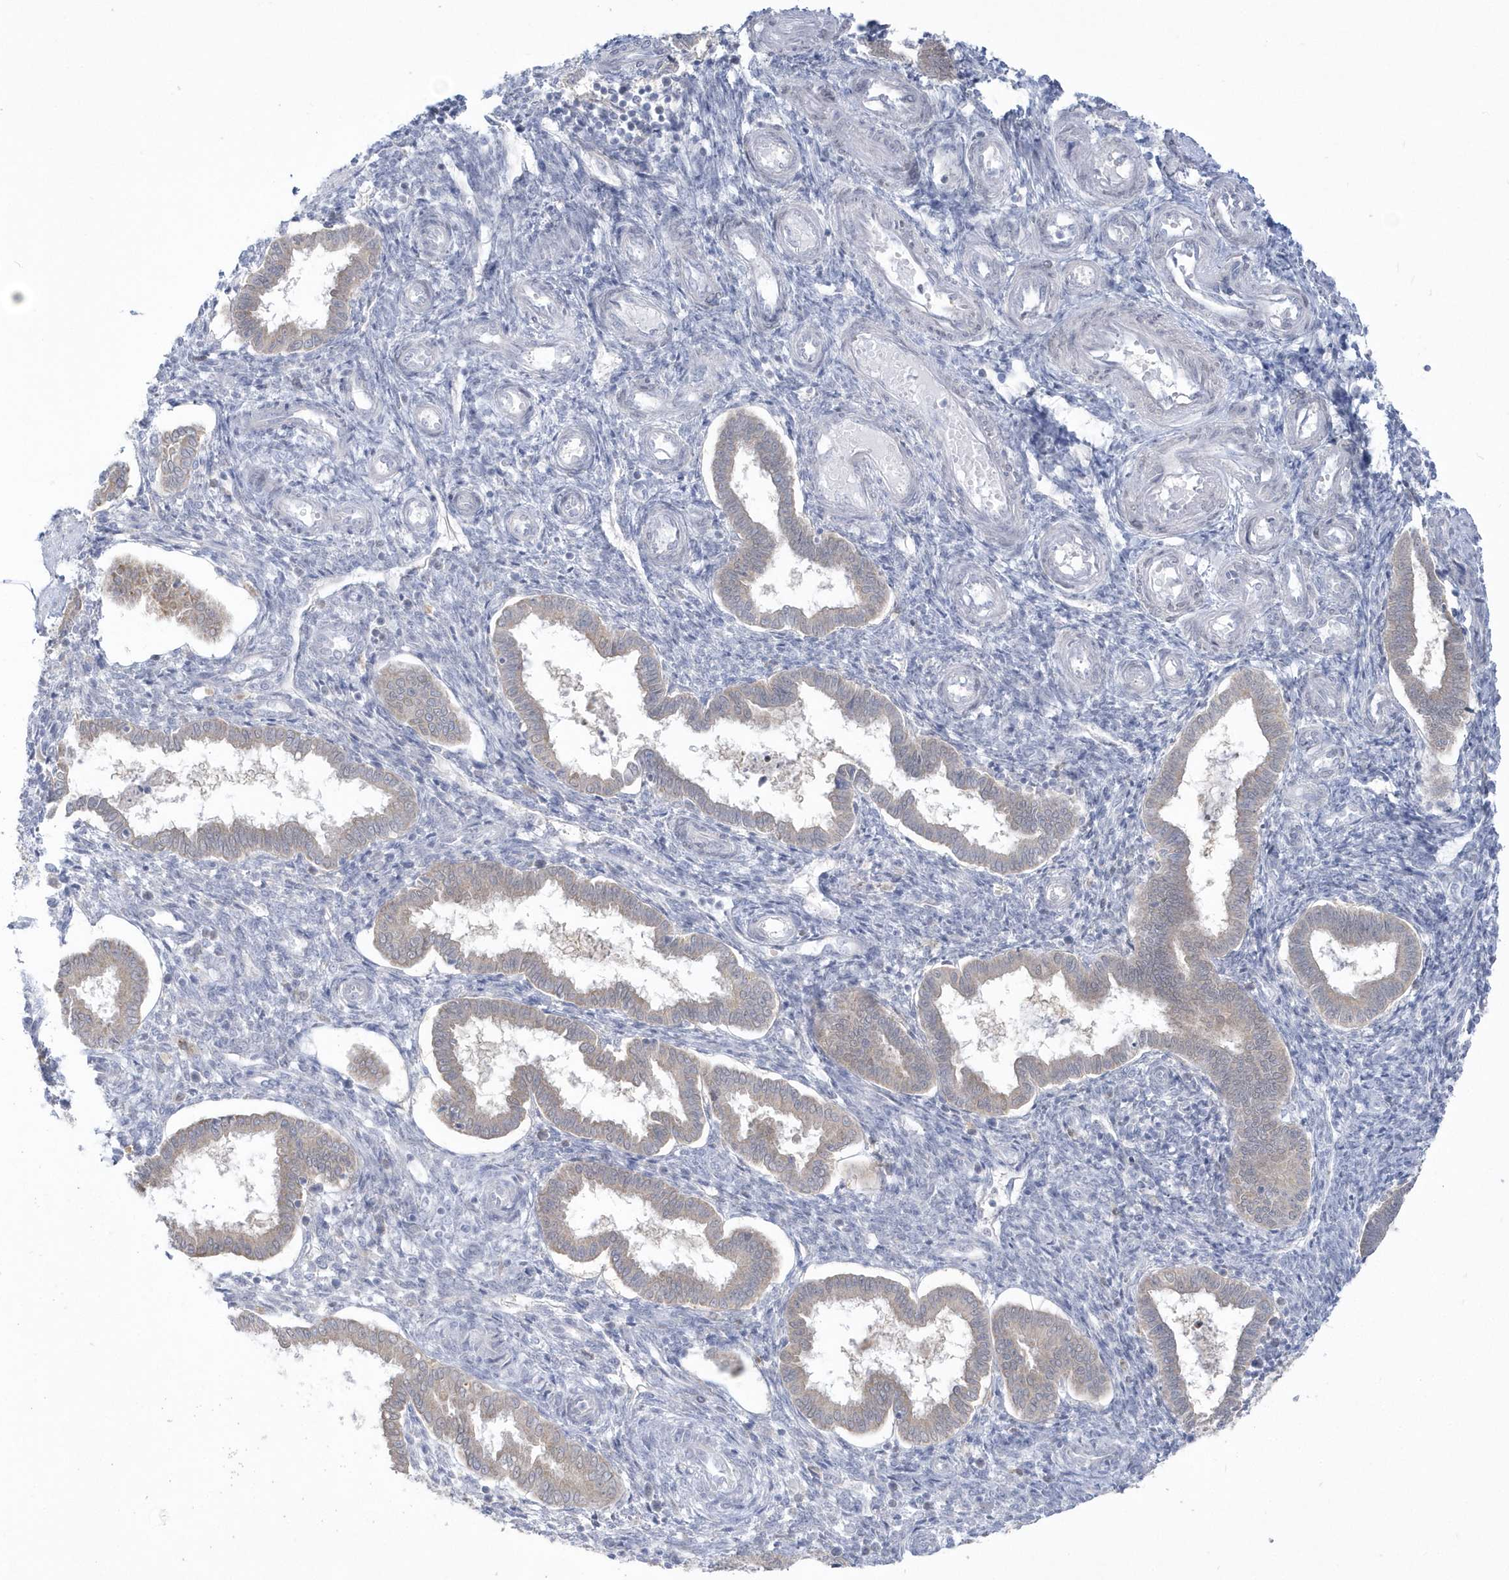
{"staining": {"intensity": "negative", "quantity": "none", "location": "none"}, "tissue": "endometrium", "cell_type": "Cells in endometrial stroma", "image_type": "normal", "snomed": [{"axis": "morphology", "description": "Normal tissue, NOS"}, {"axis": "topography", "description": "Endometrium"}], "caption": "Immunohistochemical staining of normal human endometrium displays no significant expression in cells in endometrial stroma.", "gene": "PCBD1", "patient": {"sex": "female", "age": 24}}